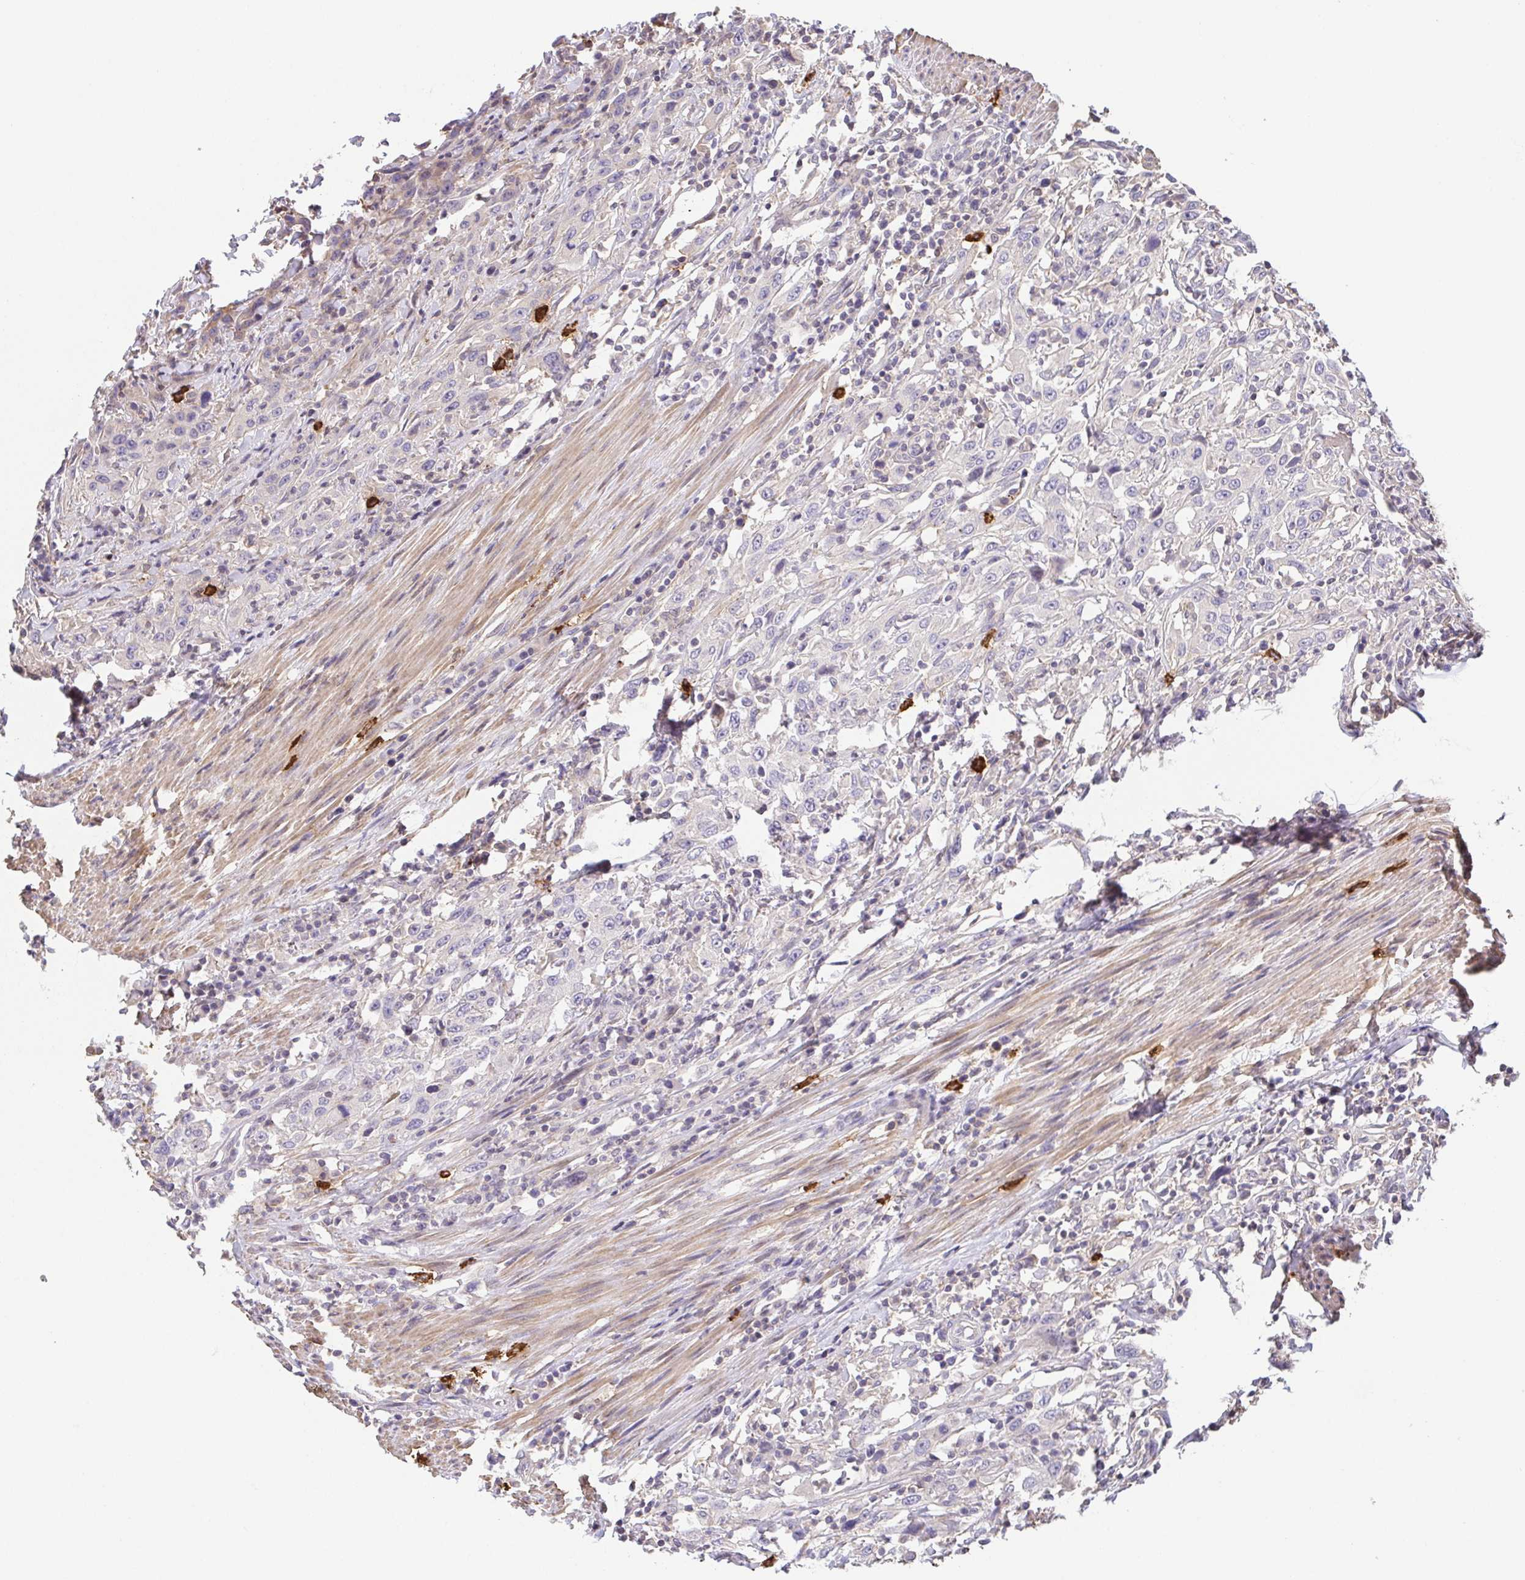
{"staining": {"intensity": "negative", "quantity": "none", "location": "none"}, "tissue": "urothelial cancer", "cell_type": "Tumor cells", "image_type": "cancer", "snomed": [{"axis": "morphology", "description": "Urothelial carcinoma, High grade"}, {"axis": "topography", "description": "Urinary bladder"}], "caption": "DAB immunohistochemical staining of high-grade urothelial carcinoma shows no significant staining in tumor cells.", "gene": "PREPL", "patient": {"sex": "male", "age": 61}}